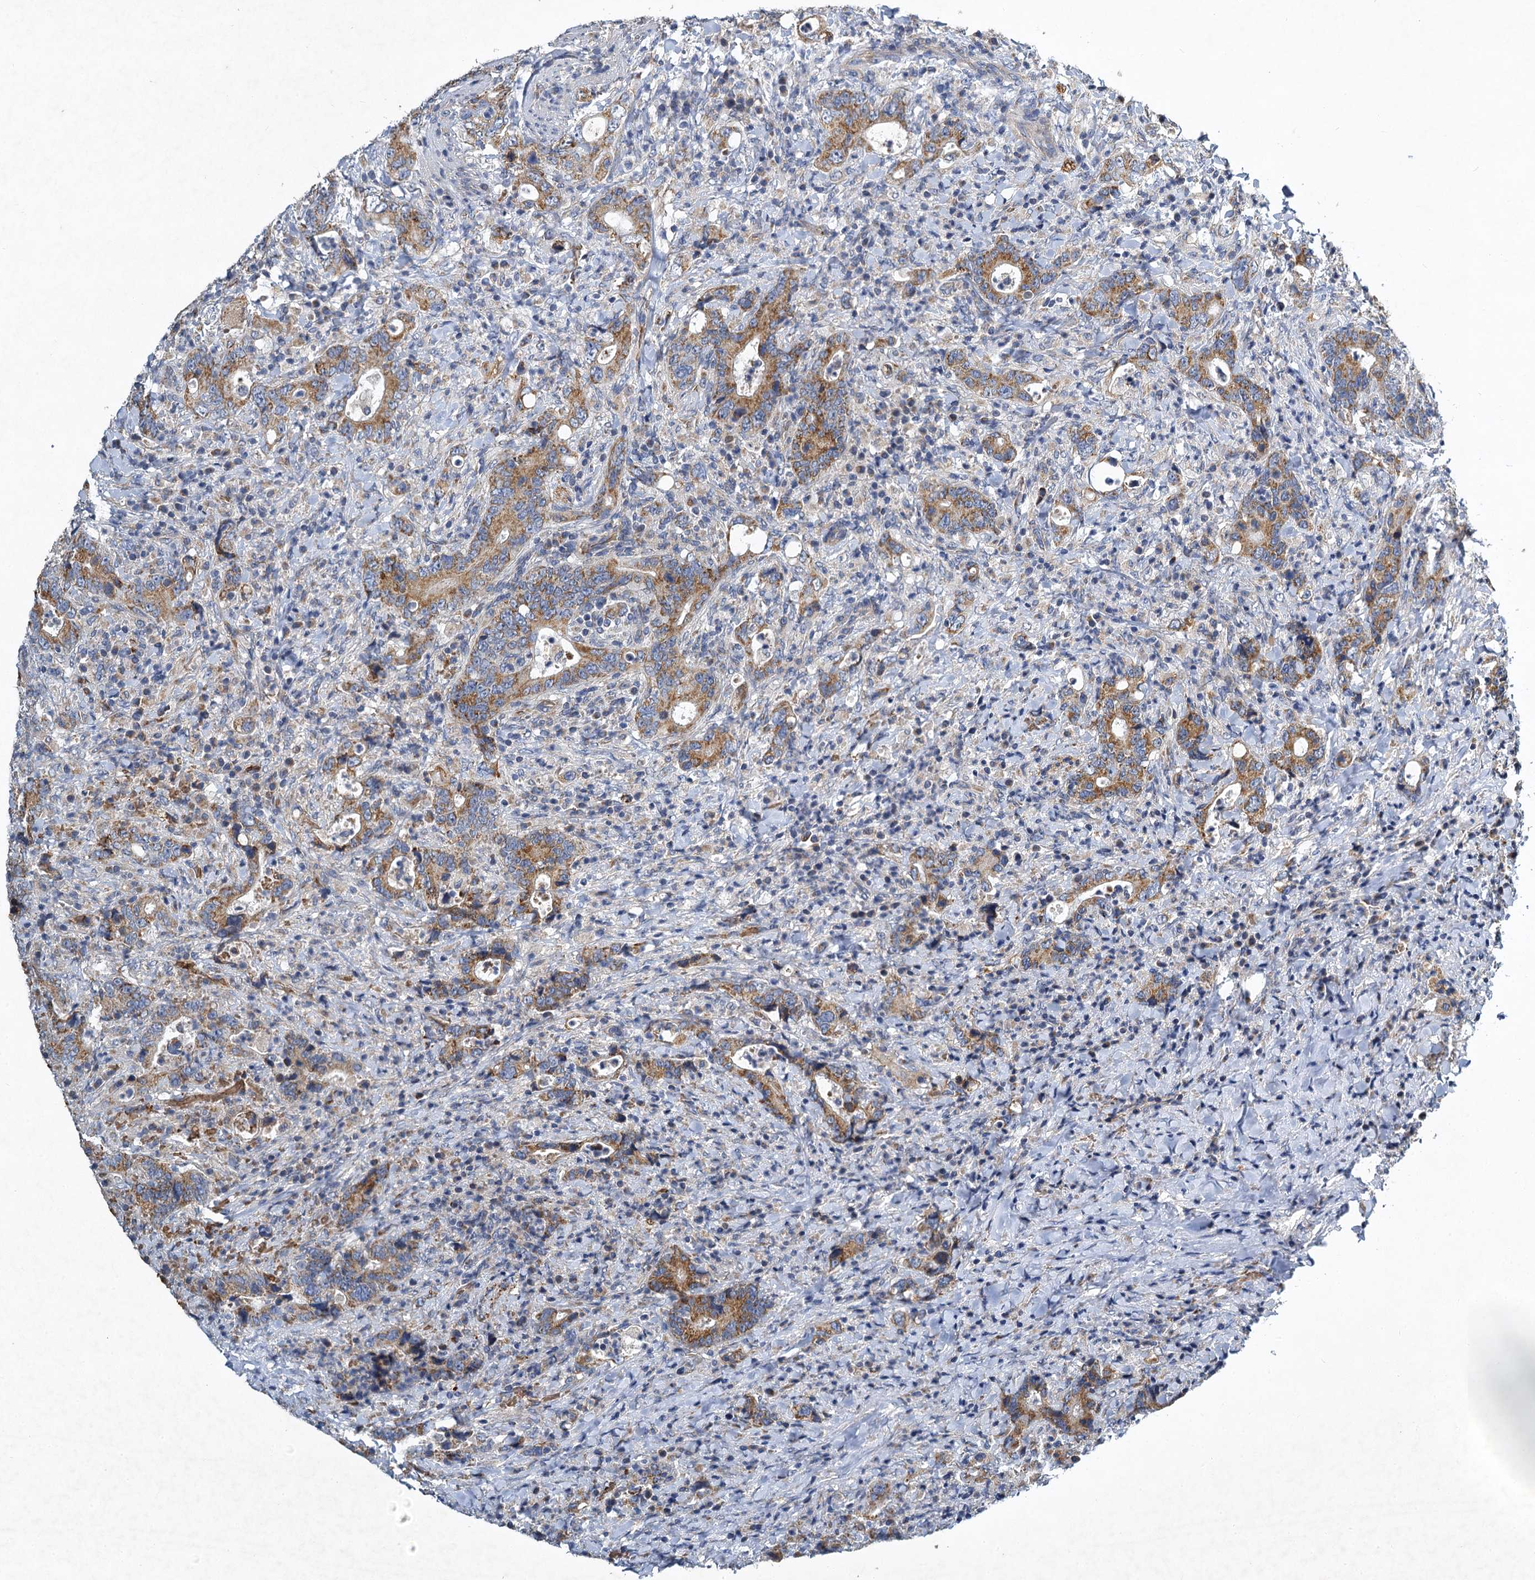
{"staining": {"intensity": "moderate", "quantity": ">75%", "location": "cytoplasmic/membranous"}, "tissue": "colorectal cancer", "cell_type": "Tumor cells", "image_type": "cancer", "snomed": [{"axis": "morphology", "description": "Adenocarcinoma, NOS"}, {"axis": "topography", "description": "Colon"}], "caption": "Colorectal adenocarcinoma tissue shows moderate cytoplasmic/membranous staining in about >75% of tumor cells, visualized by immunohistochemistry.", "gene": "BCS1L", "patient": {"sex": "female", "age": 75}}